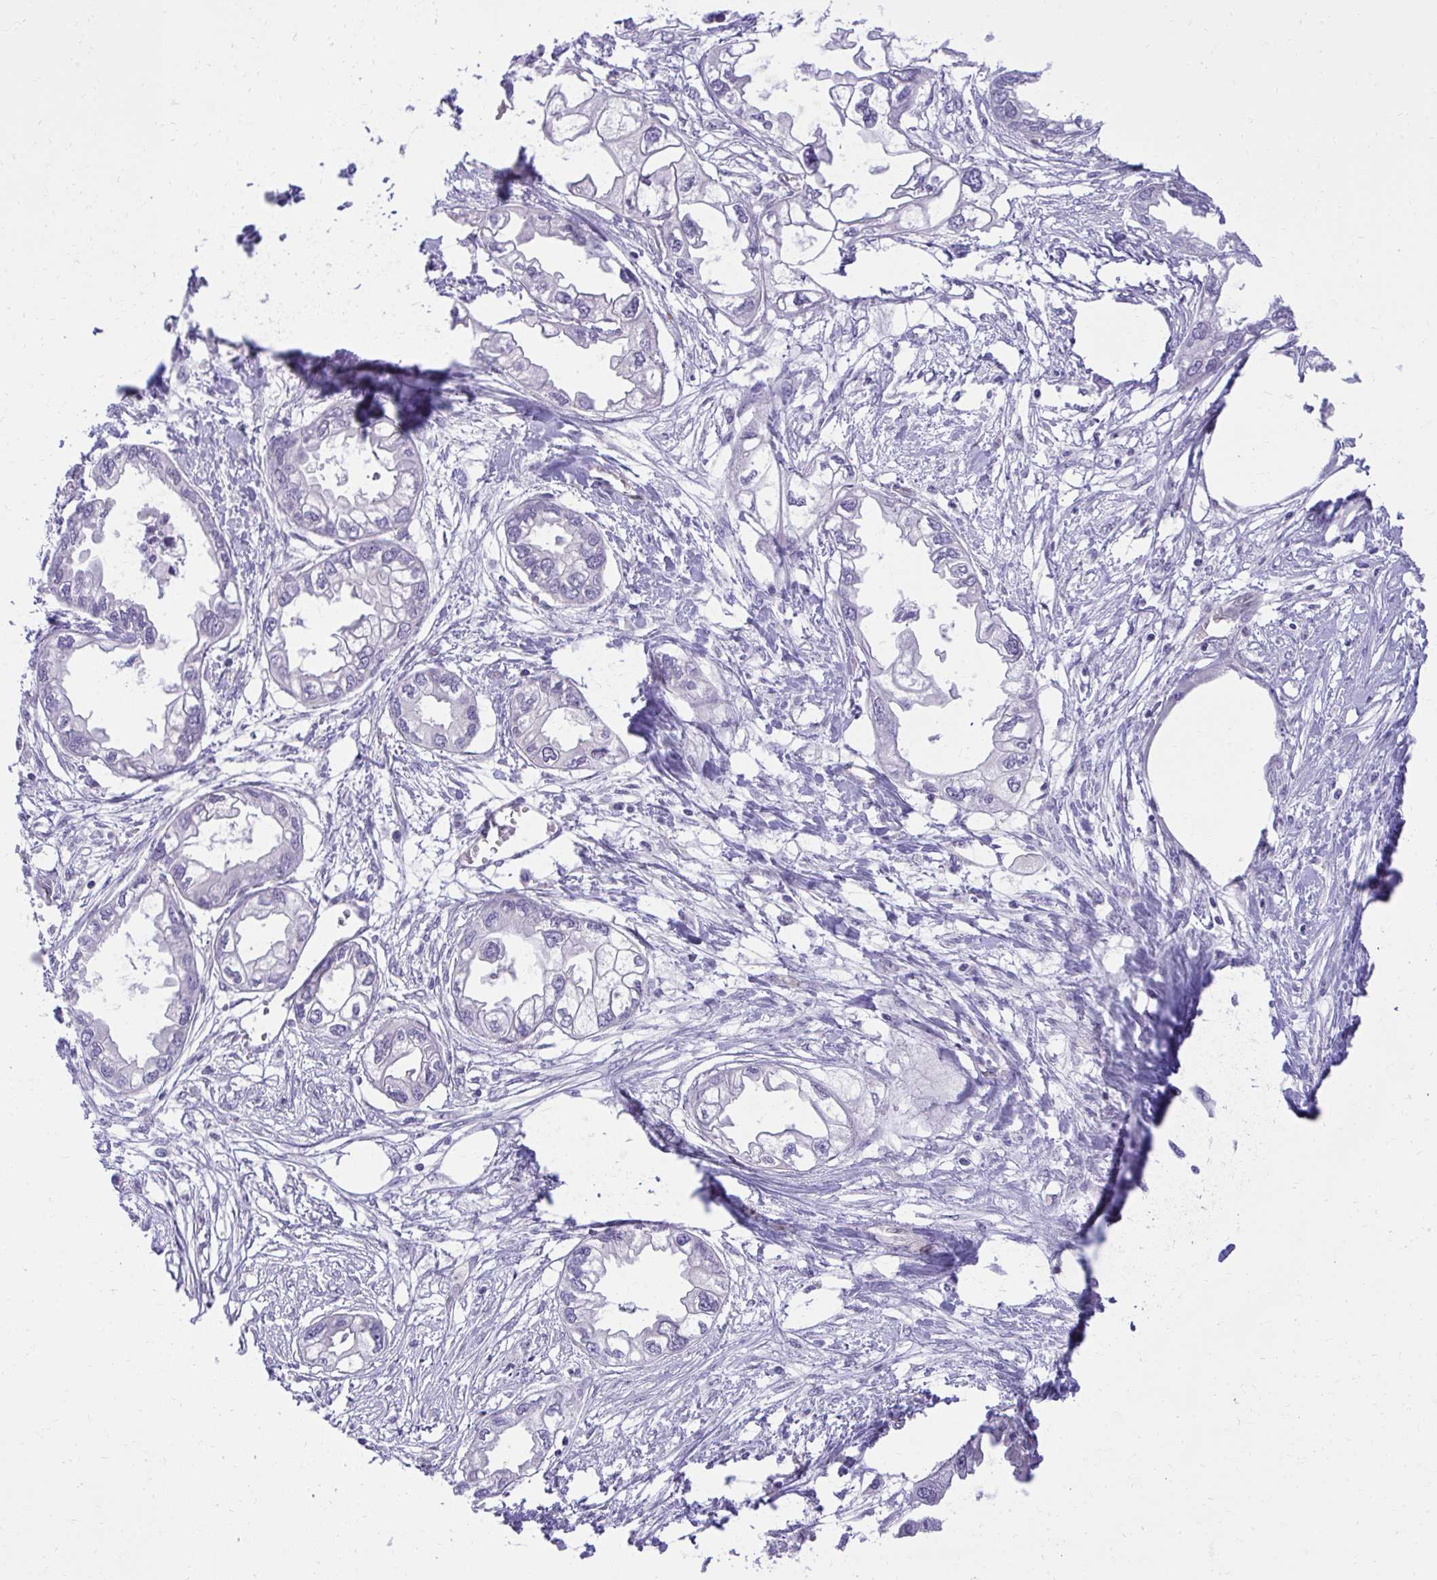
{"staining": {"intensity": "negative", "quantity": "none", "location": "none"}, "tissue": "endometrial cancer", "cell_type": "Tumor cells", "image_type": "cancer", "snomed": [{"axis": "morphology", "description": "Adenocarcinoma, NOS"}, {"axis": "morphology", "description": "Adenocarcinoma, metastatic, NOS"}, {"axis": "topography", "description": "Adipose tissue"}, {"axis": "topography", "description": "Endometrium"}], "caption": "Human endometrial cancer stained for a protein using IHC shows no expression in tumor cells.", "gene": "PGM2L1", "patient": {"sex": "female", "age": 67}}